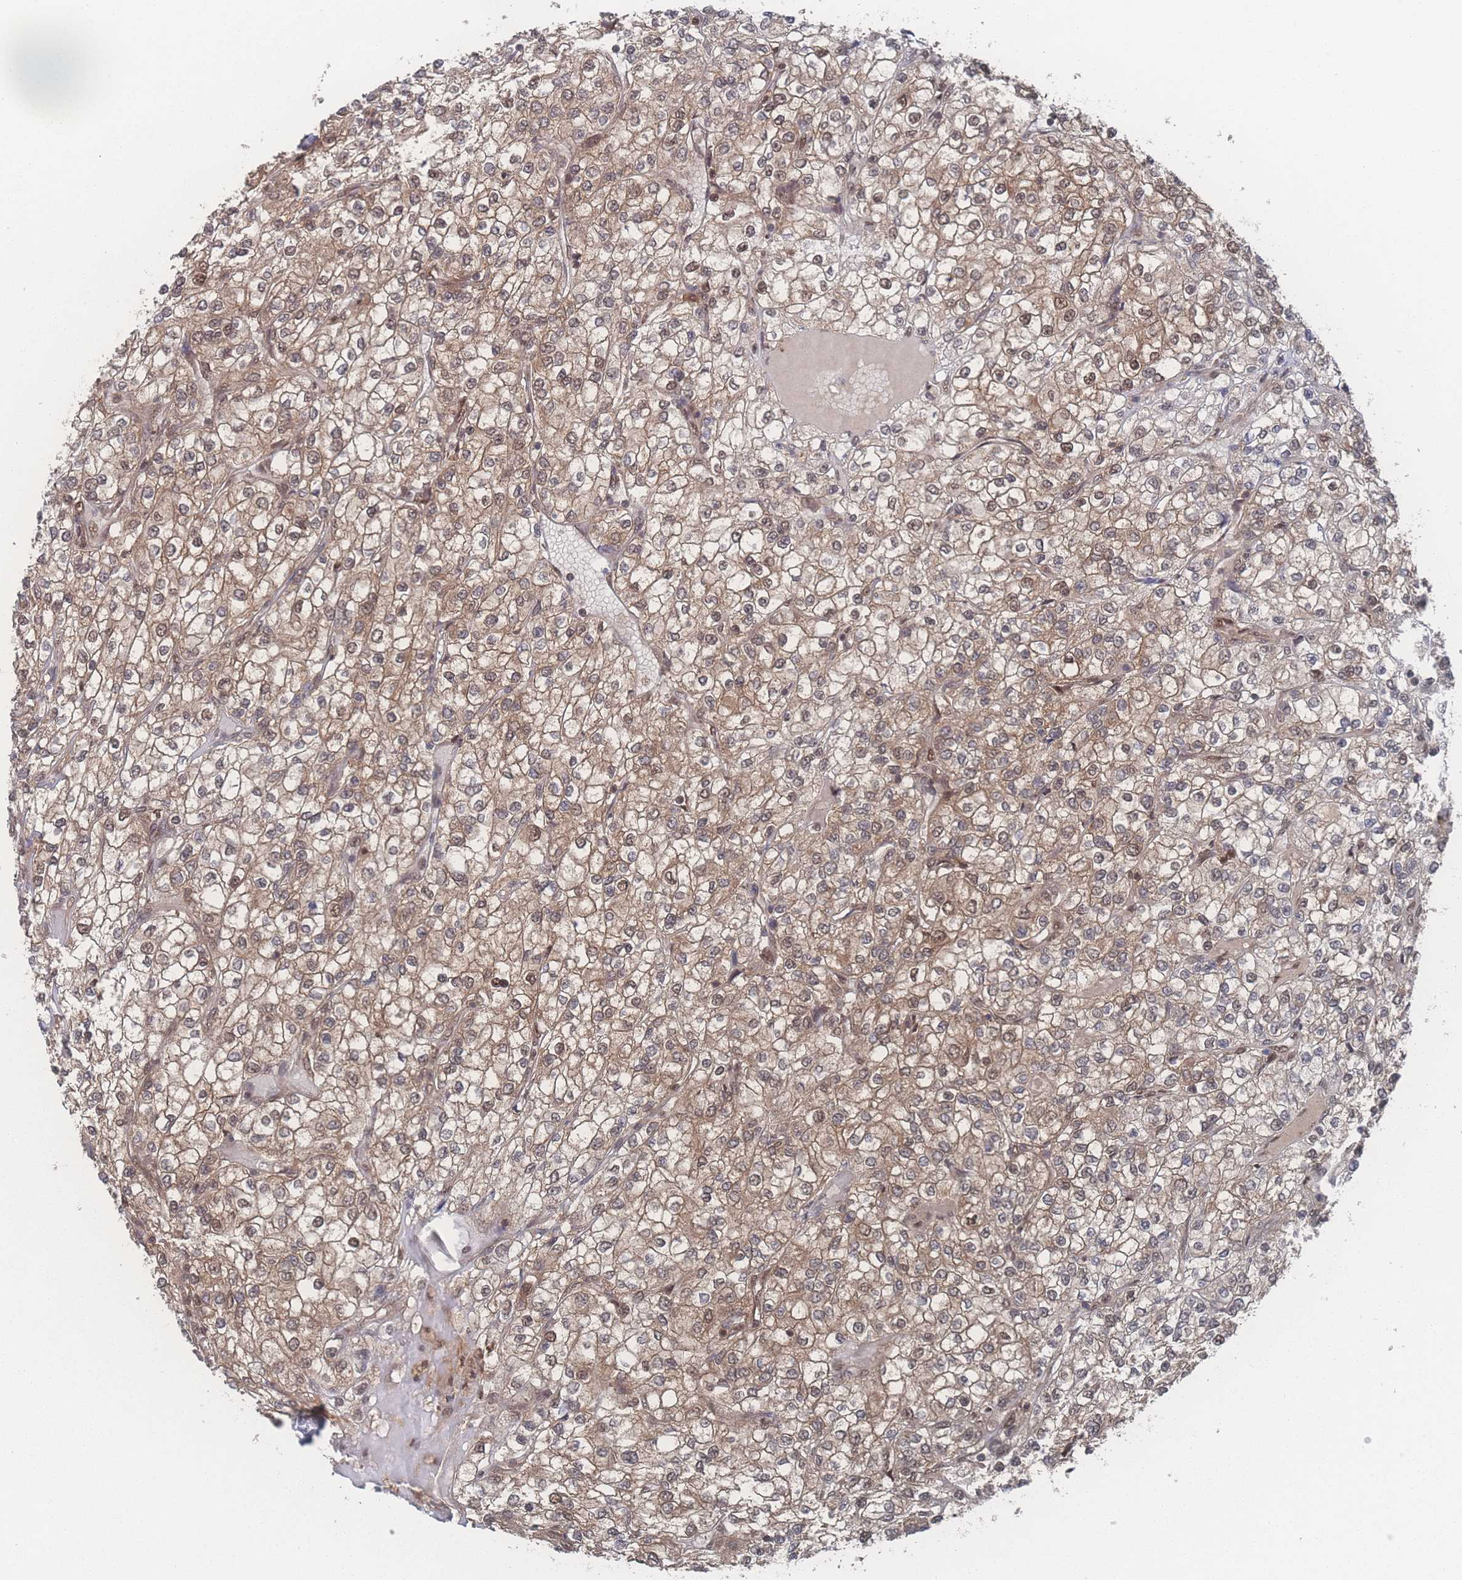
{"staining": {"intensity": "moderate", "quantity": ">75%", "location": "cytoplasmic/membranous,nuclear"}, "tissue": "renal cancer", "cell_type": "Tumor cells", "image_type": "cancer", "snomed": [{"axis": "morphology", "description": "Adenocarcinoma, NOS"}, {"axis": "topography", "description": "Kidney"}], "caption": "An immunohistochemistry histopathology image of tumor tissue is shown. Protein staining in brown highlights moderate cytoplasmic/membranous and nuclear positivity in renal adenocarcinoma within tumor cells.", "gene": "PSMA1", "patient": {"sex": "male", "age": 80}}